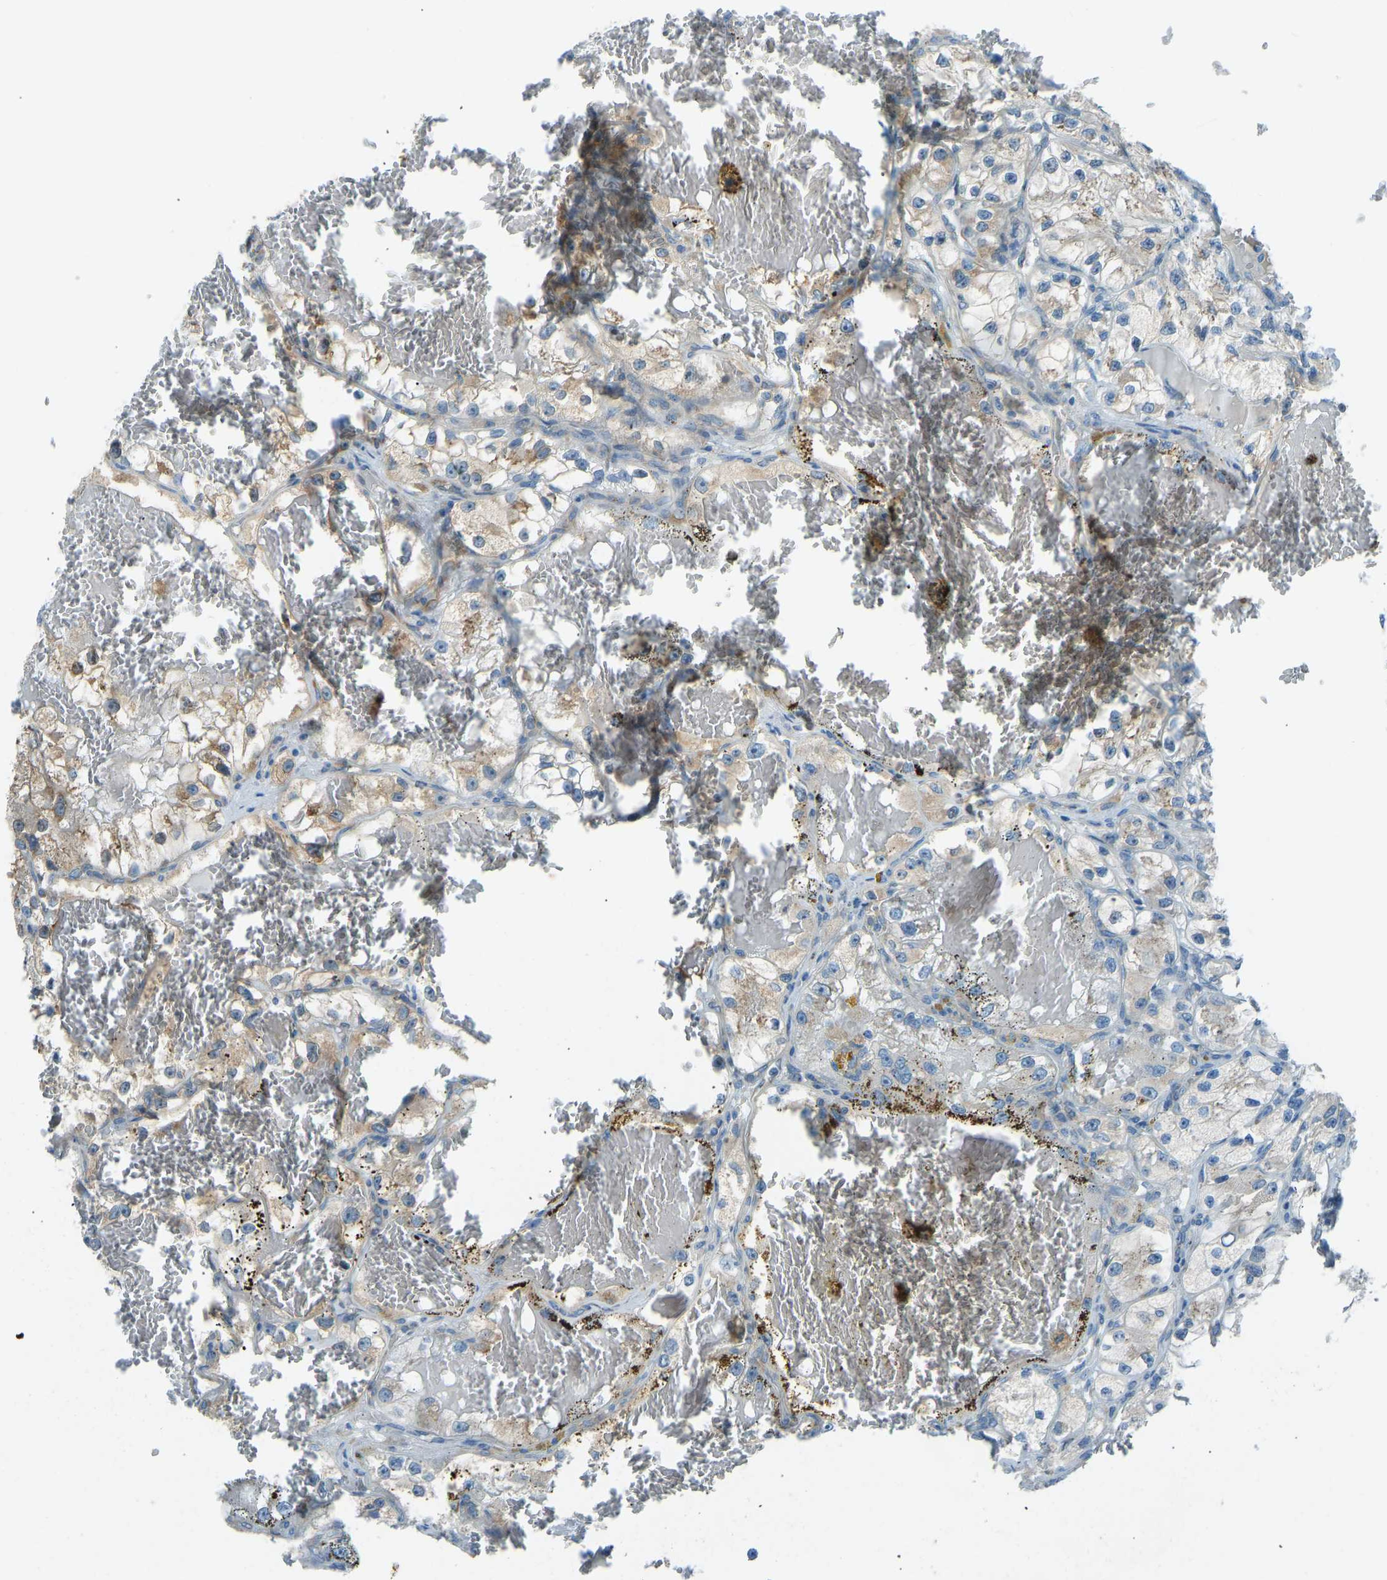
{"staining": {"intensity": "moderate", "quantity": ">75%", "location": "cytoplasmic/membranous"}, "tissue": "renal cancer", "cell_type": "Tumor cells", "image_type": "cancer", "snomed": [{"axis": "morphology", "description": "Adenocarcinoma, NOS"}, {"axis": "topography", "description": "Kidney"}], "caption": "Moderate cytoplasmic/membranous protein positivity is appreciated in about >75% of tumor cells in renal cancer.", "gene": "STAU2", "patient": {"sex": "female", "age": 57}}